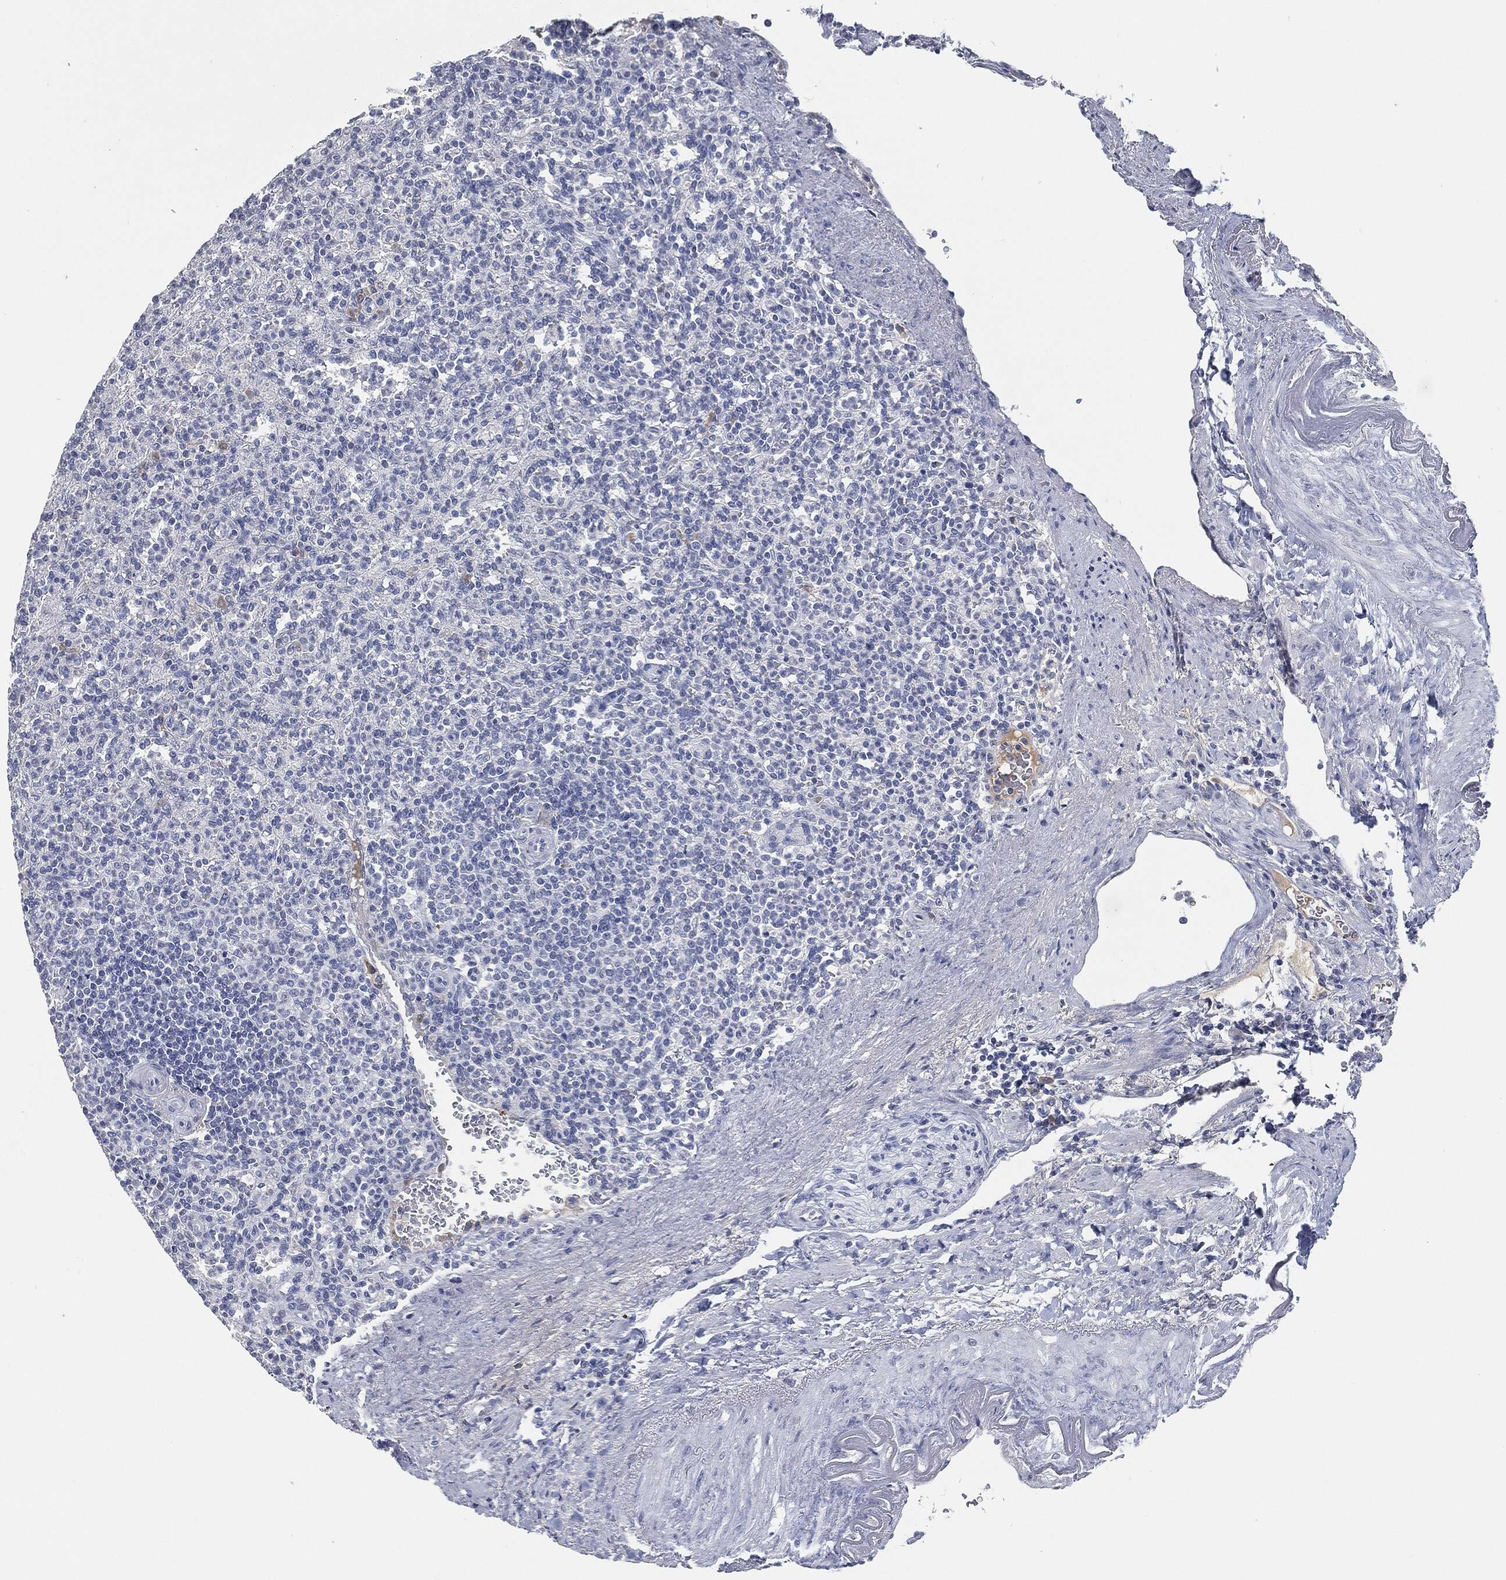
{"staining": {"intensity": "strong", "quantity": "<25%", "location": "cytoplasmic/membranous"}, "tissue": "spleen", "cell_type": "Cells in red pulp", "image_type": "normal", "snomed": [{"axis": "morphology", "description": "Normal tissue, NOS"}, {"axis": "topography", "description": "Spleen"}], "caption": "Cells in red pulp show strong cytoplasmic/membranous staining in approximately <25% of cells in normal spleen.", "gene": "SIGLEC7", "patient": {"sex": "female", "age": 74}}